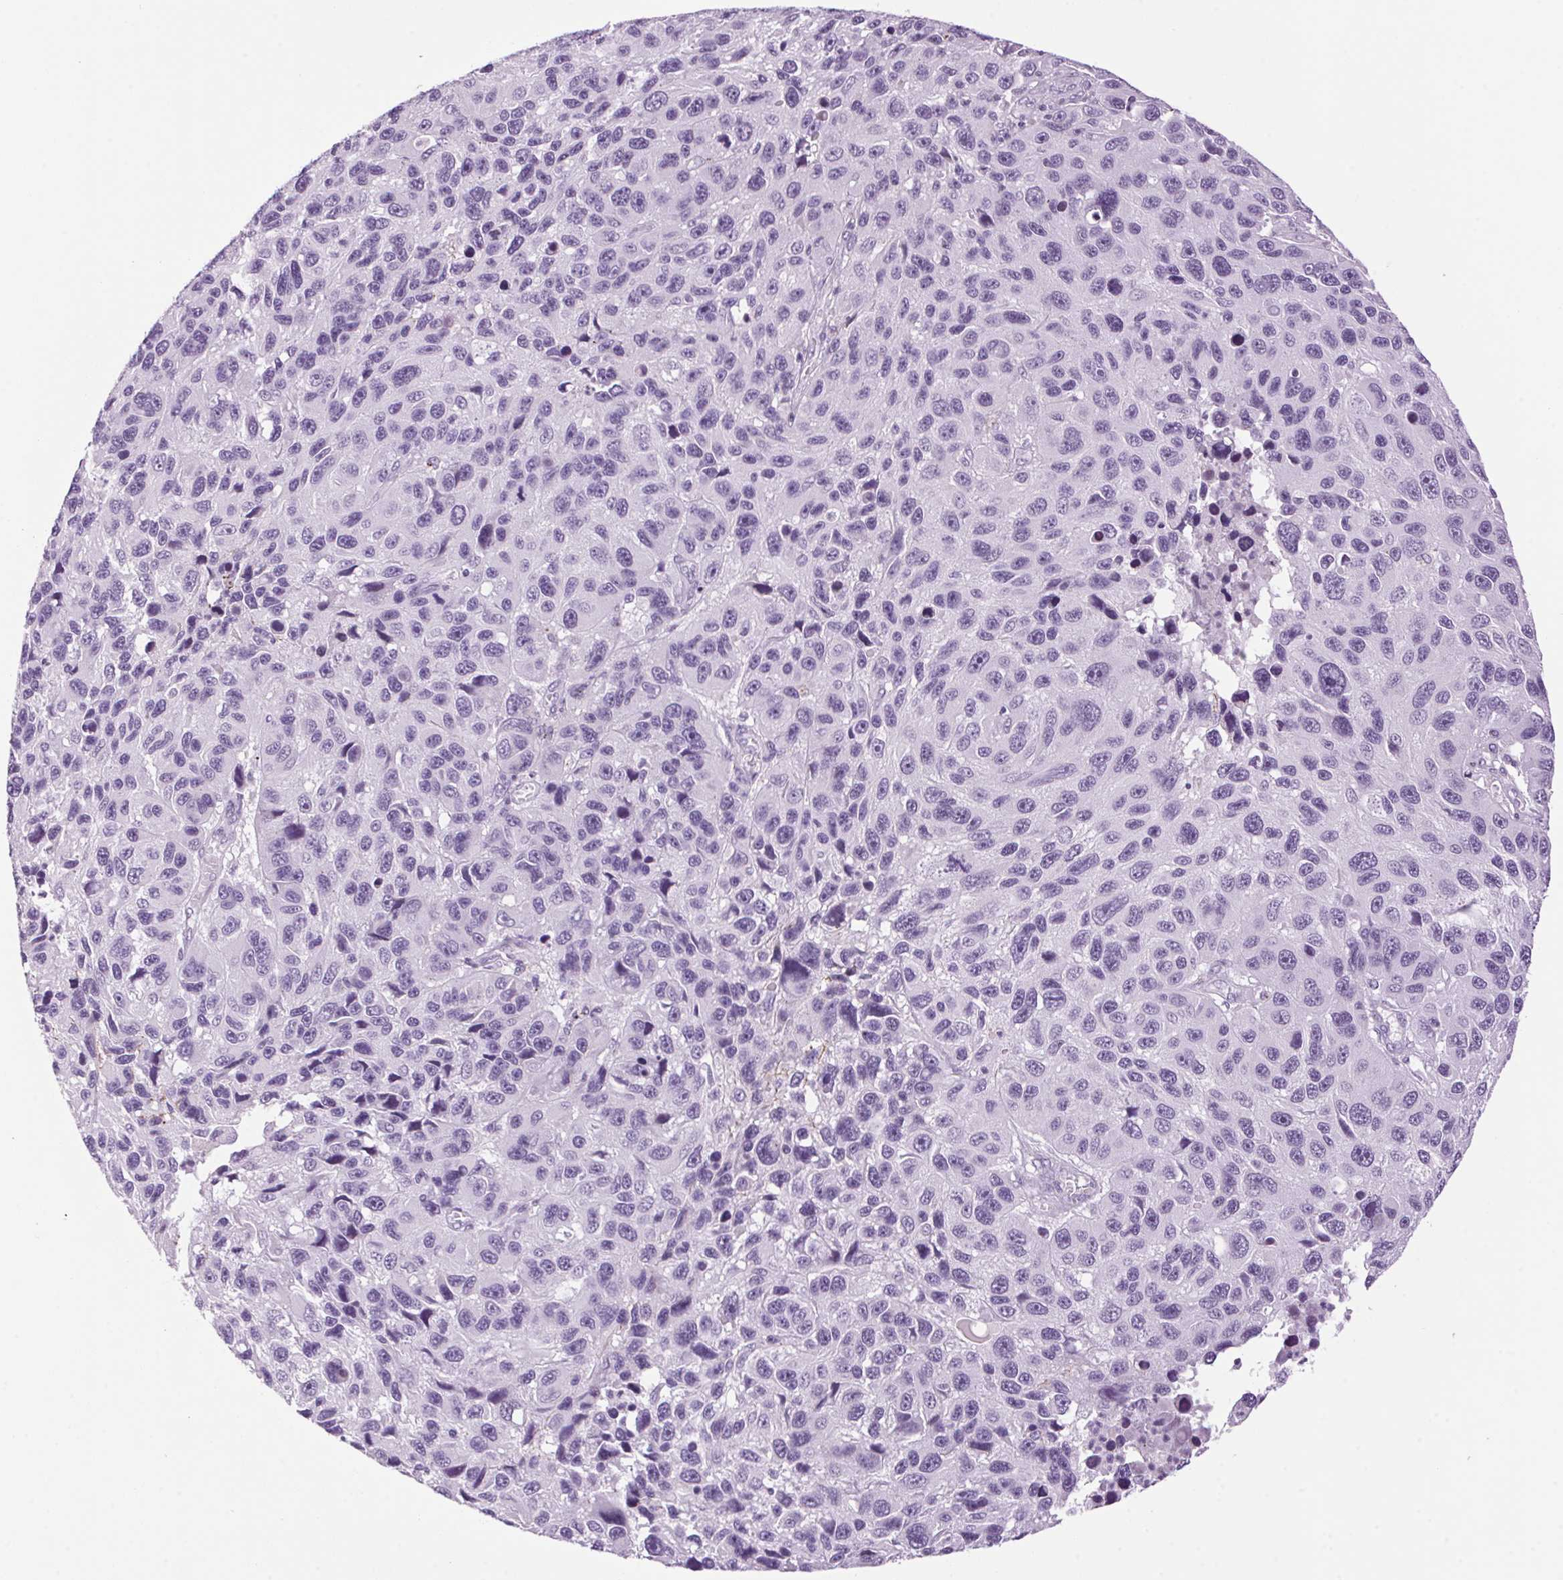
{"staining": {"intensity": "negative", "quantity": "none", "location": "none"}, "tissue": "melanoma", "cell_type": "Tumor cells", "image_type": "cancer", "snomed": [{"axis": "morphology", "description": "Malignant melanoma, NOS"}, {"axis": "topography", "description": "Skin"}], "caption": "Immunohistochemistry image of human melanoma stained for a protein (brown), which demonstrates no expression in tumor cells.", "gene": "TMEM88B", "patient": {"sex": "male", "age": 53}}